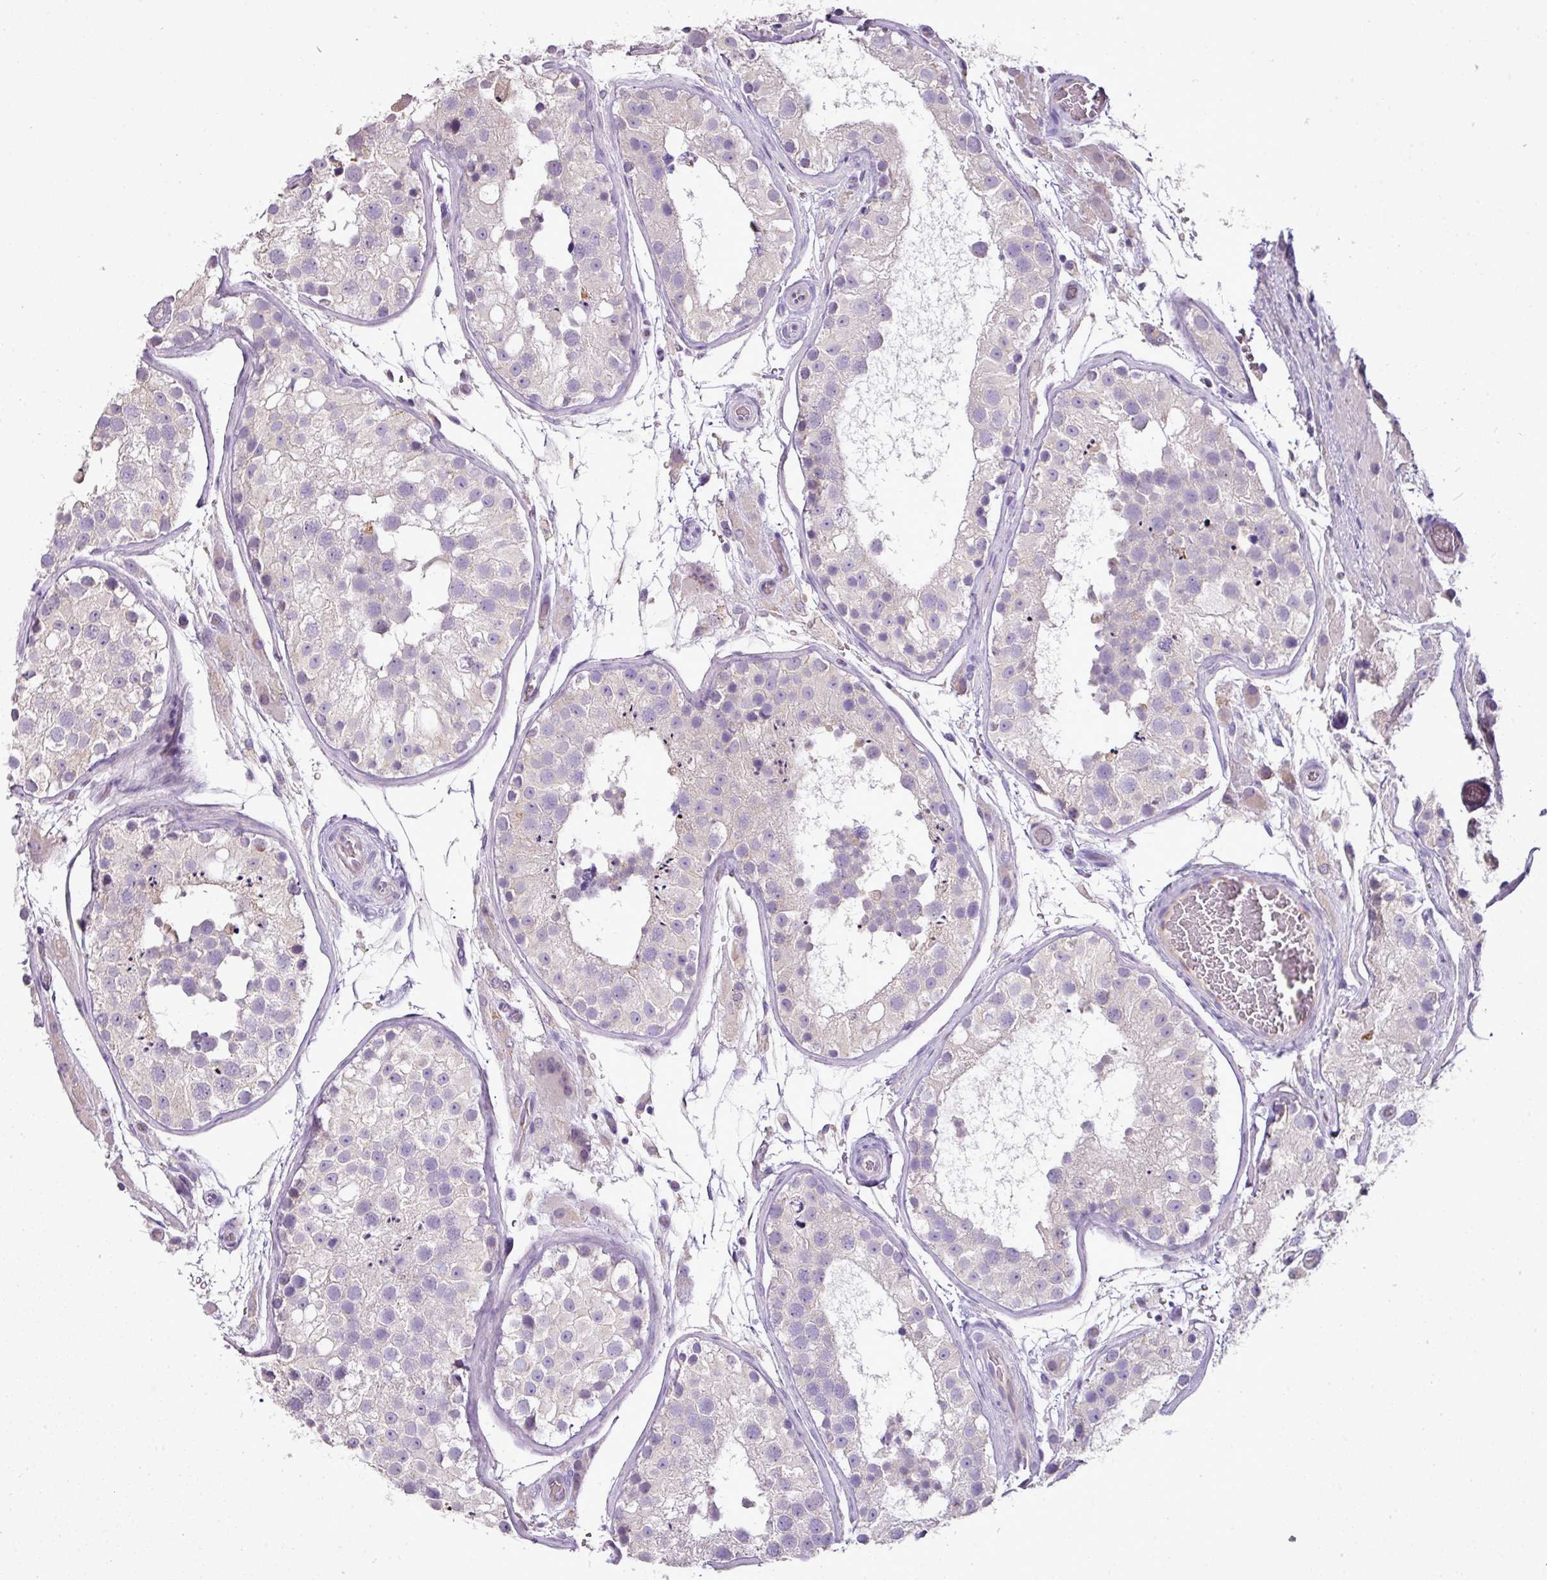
{"staining": {"intensity": "moderate", "quantity": "<25%", "location": "cytoplasmic/membranous"}, "tissue": "testis", "cell_type": "Cells in seminiferous ducts", "image_type": "normal", "snomed": [{"axis": "morphology", "description": "Normal tissue, NOS"}, {"axis": "topography", "description": "Testis"}], "caption": "Immunohistochemical staining of normal testis shows <25% levels of moderate cytoplasmic/membranous protein positivity in about <25% of cells in seminiferous ducts.", "gene": "BRINP2", "patient": {"sex": "male", "age": 26}}